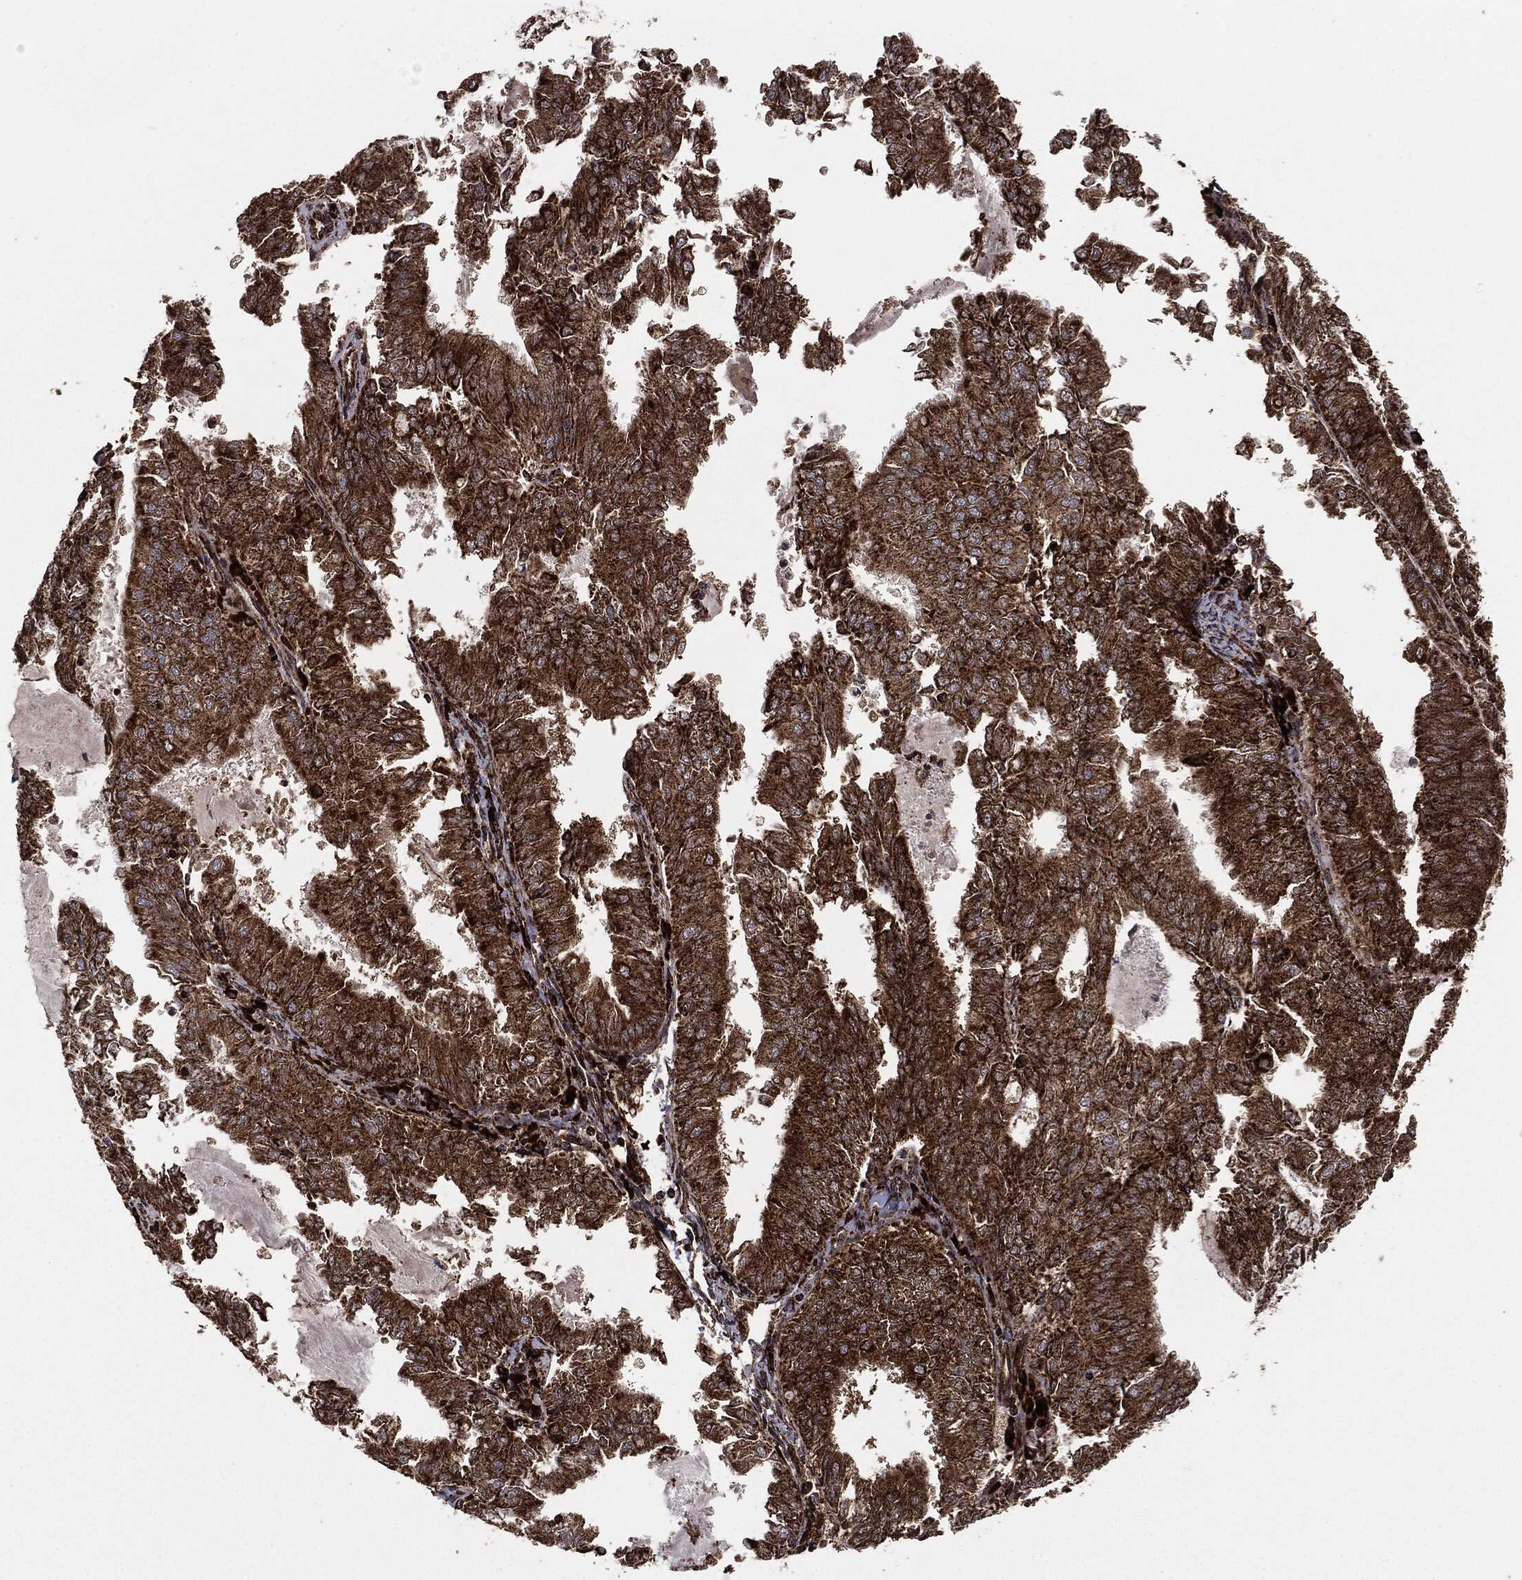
{"staining": {"intensity": "strong", "quantity": ">75%", "location": "cytoplasmic/membranous"}, "tissue": "endometrial cancer", "cell_type": "Tumor cells", "image_type": "cancer", "snomed": [{"axis": "morphology", "description": "Adenocarcinoma, NOS"}, {"axis": "topography", "description": "Endometrium"}], "caption": "This image reveals immunohistochemistry staining of human adenocarcinoma (endometrial), with high strong cytoplasmic/membranous expression in approximately >75% of tumor cells.", "gene": "MAP2K1", "patient": {"sex": "female", "age": 57}}